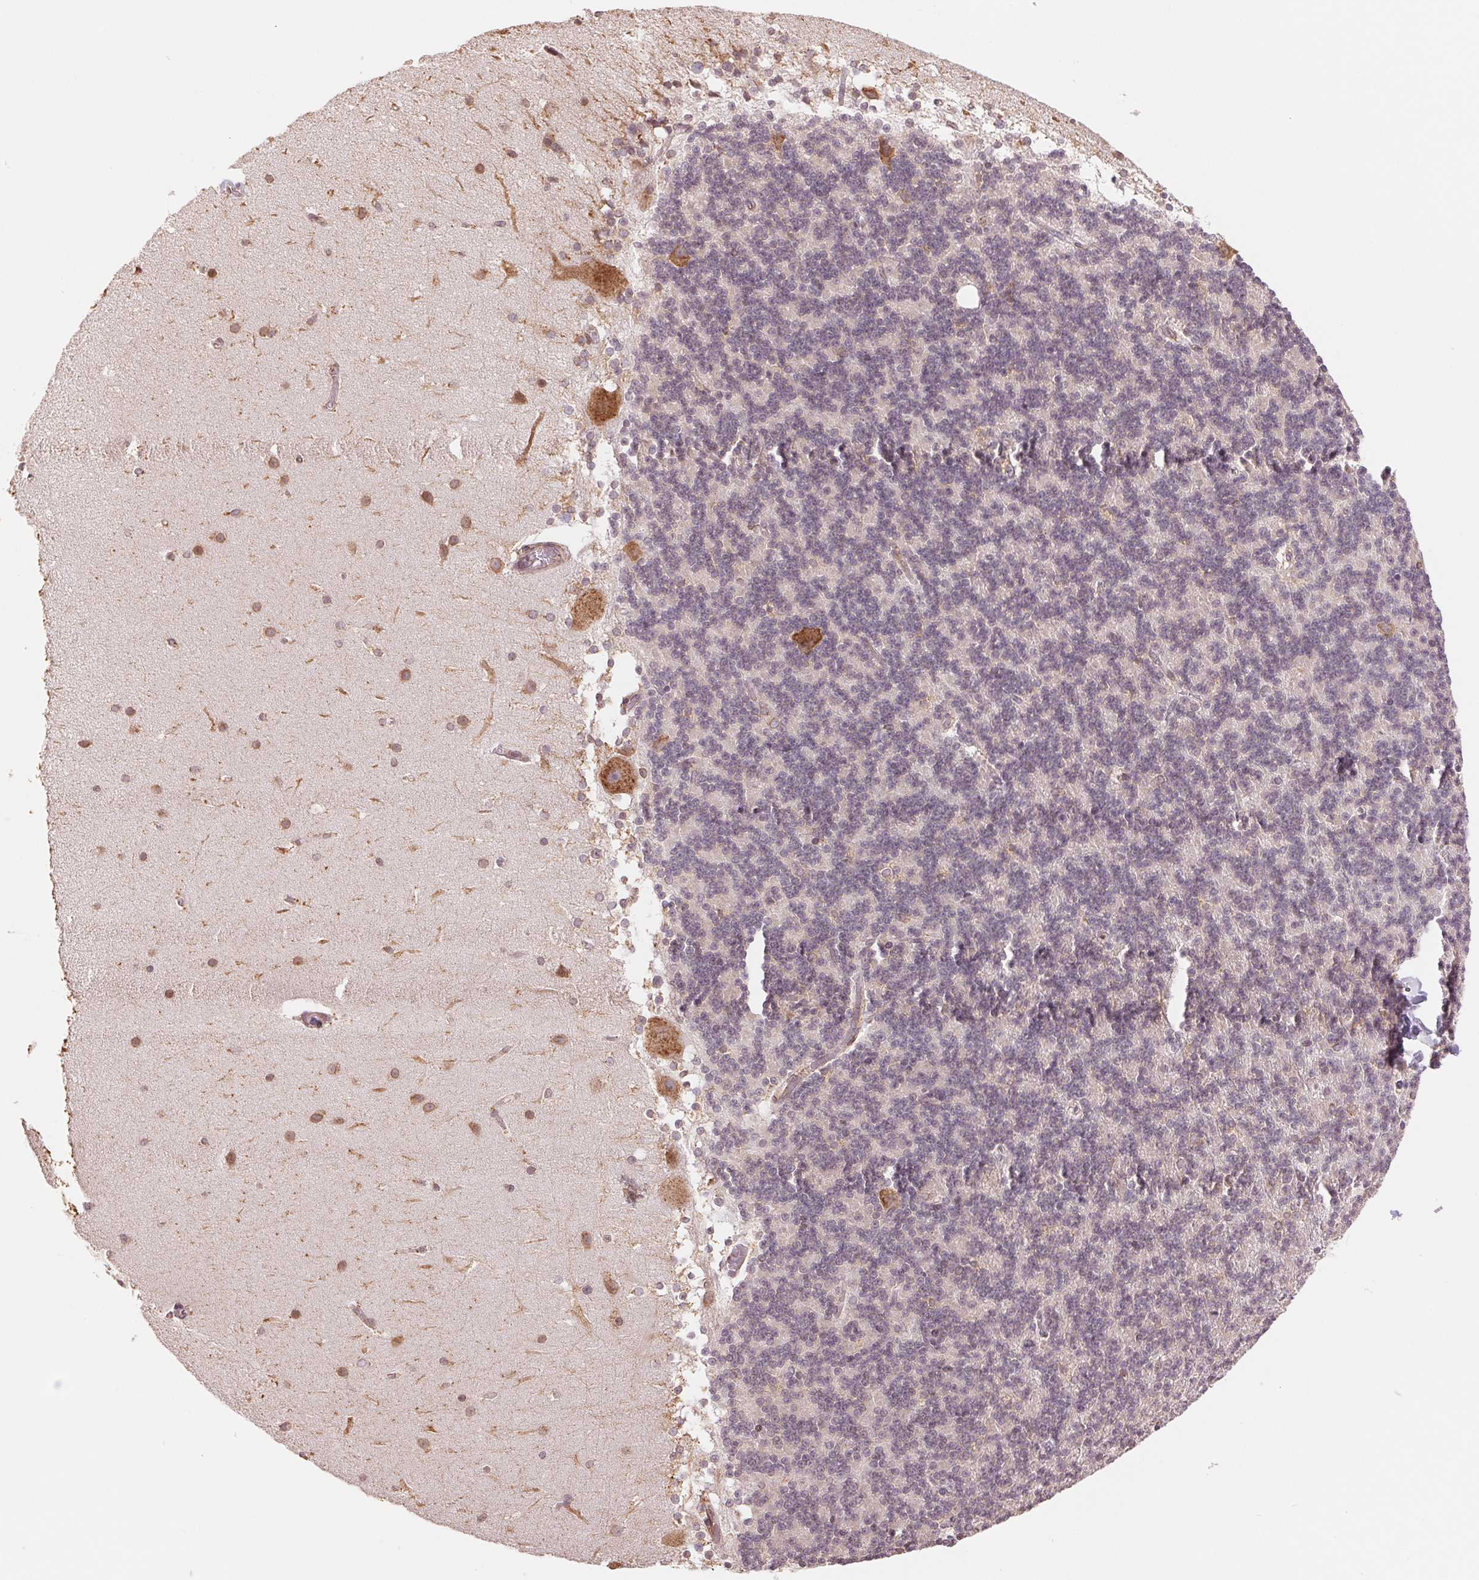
{"staining": {"intensity": "negative", "quantity": "none", "location": "none"}, "tissue": "cerebellum", "cell_type": "Cells in granular layer", "image_type": "normal", "snomed": [{"axis": "morphology", "description": "Normal tissue, NOS"}, {"axis": "topography", "description": "Cerebellum"}], "caption": "Immunohistochemistry image of unremarkable cerebellum: cerebellum stained with DAB reveals no significant protein expression in cells in granular layer. (Brightfield microscopy of DAB IHC at high magnification).", "gene": "RPN1", "patient": {"sex": "female", "age": 19}}